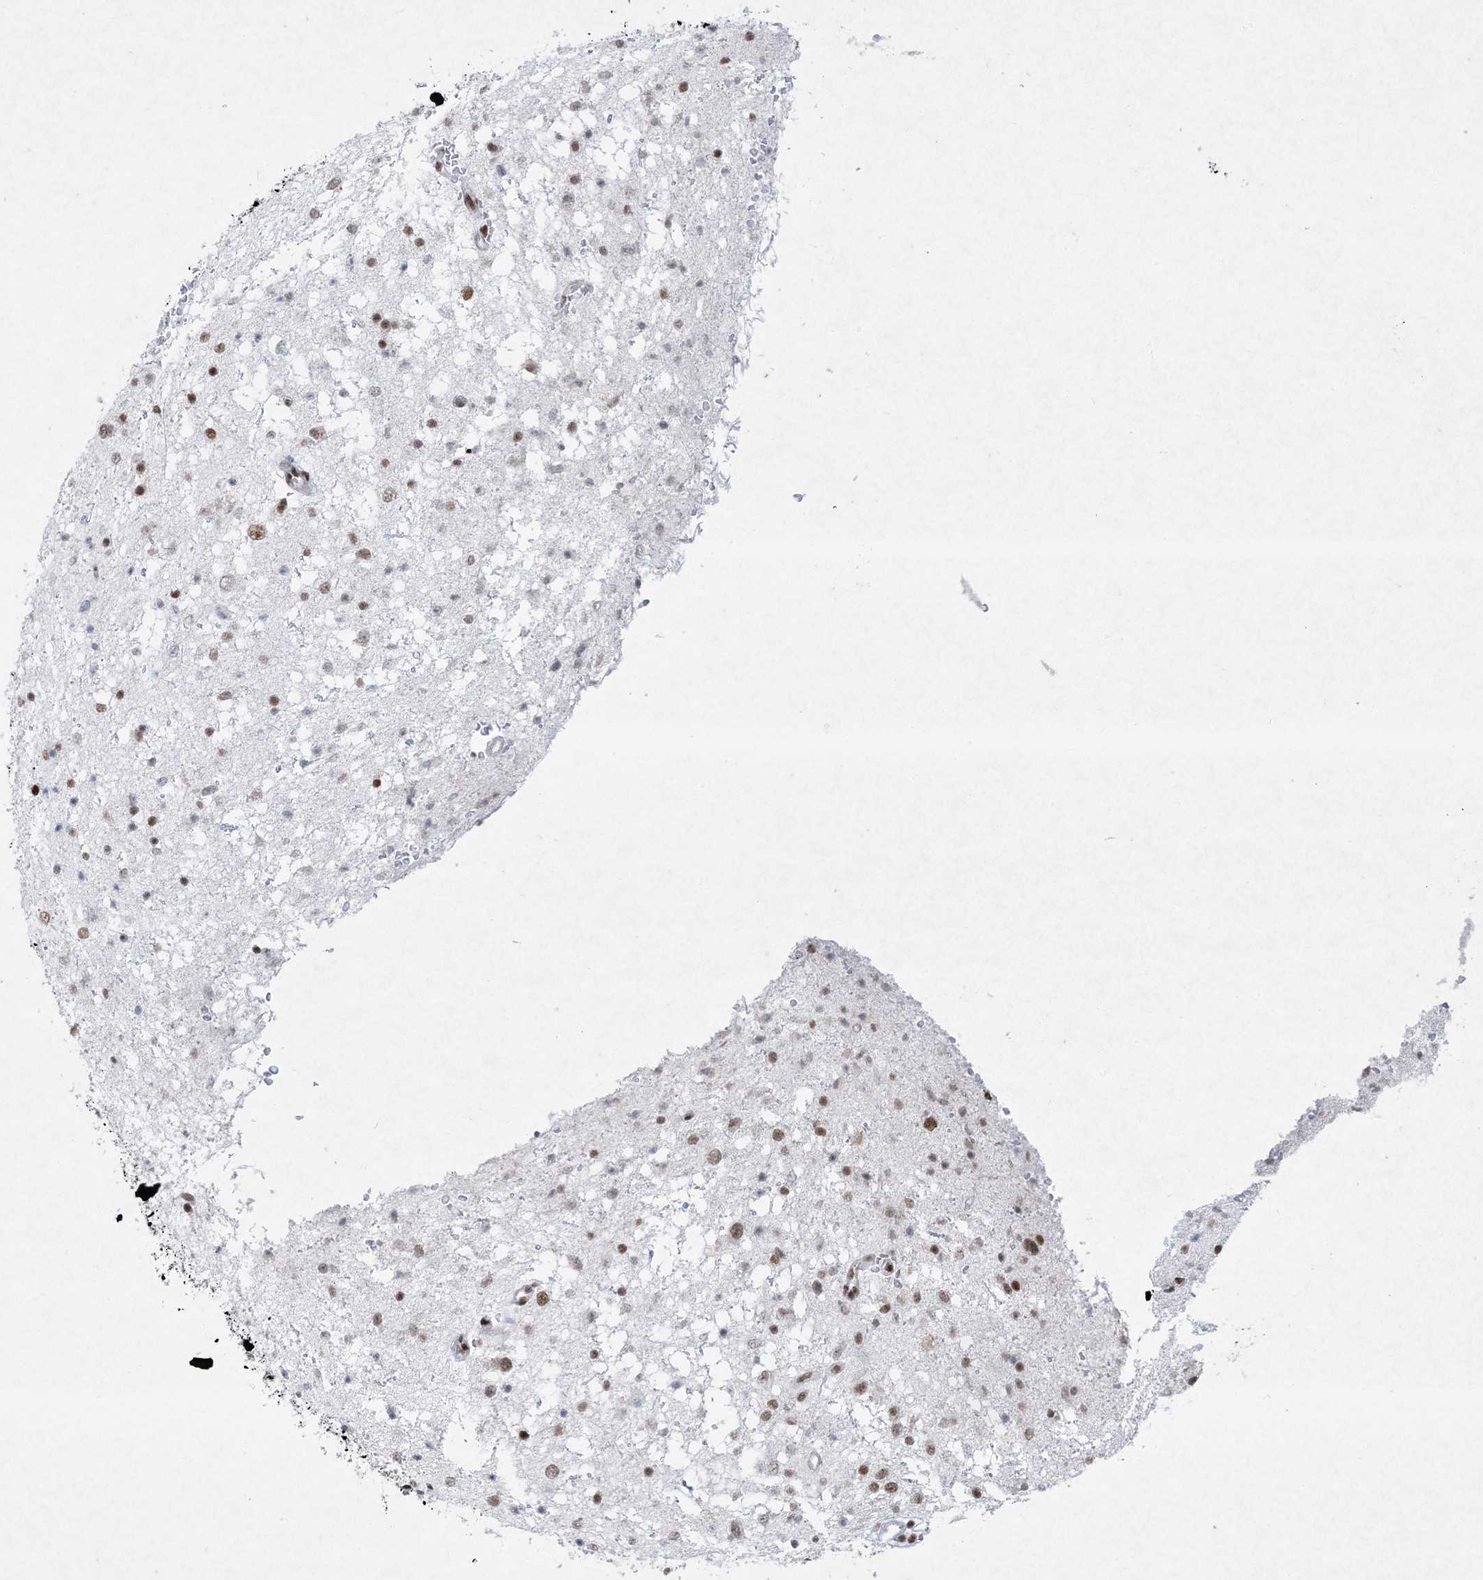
{"staining": {"intensity": "moderate", "quantity": ">75%", "location": "nuclear"}, "tissue": "glioma", "cell_type": "Tumor cells", "image_type": "cancer", "snomed": [{"axis": "morphology", "description": "Glioma, malignant, Low grade"}, {"axis": "topography", "description": "Brain"}], "caption": "Glioma tissue shows moderate nuclear expression in approximately >75% of tumor cells, visualized by immunohistochemistry. The staining was performed using DAB, with brown indicating positive protein expression. Nuclei are stained blue with hematoxylin.", "gene": "PKNOX2", "patient": {"sex": "female", "age": 37}}